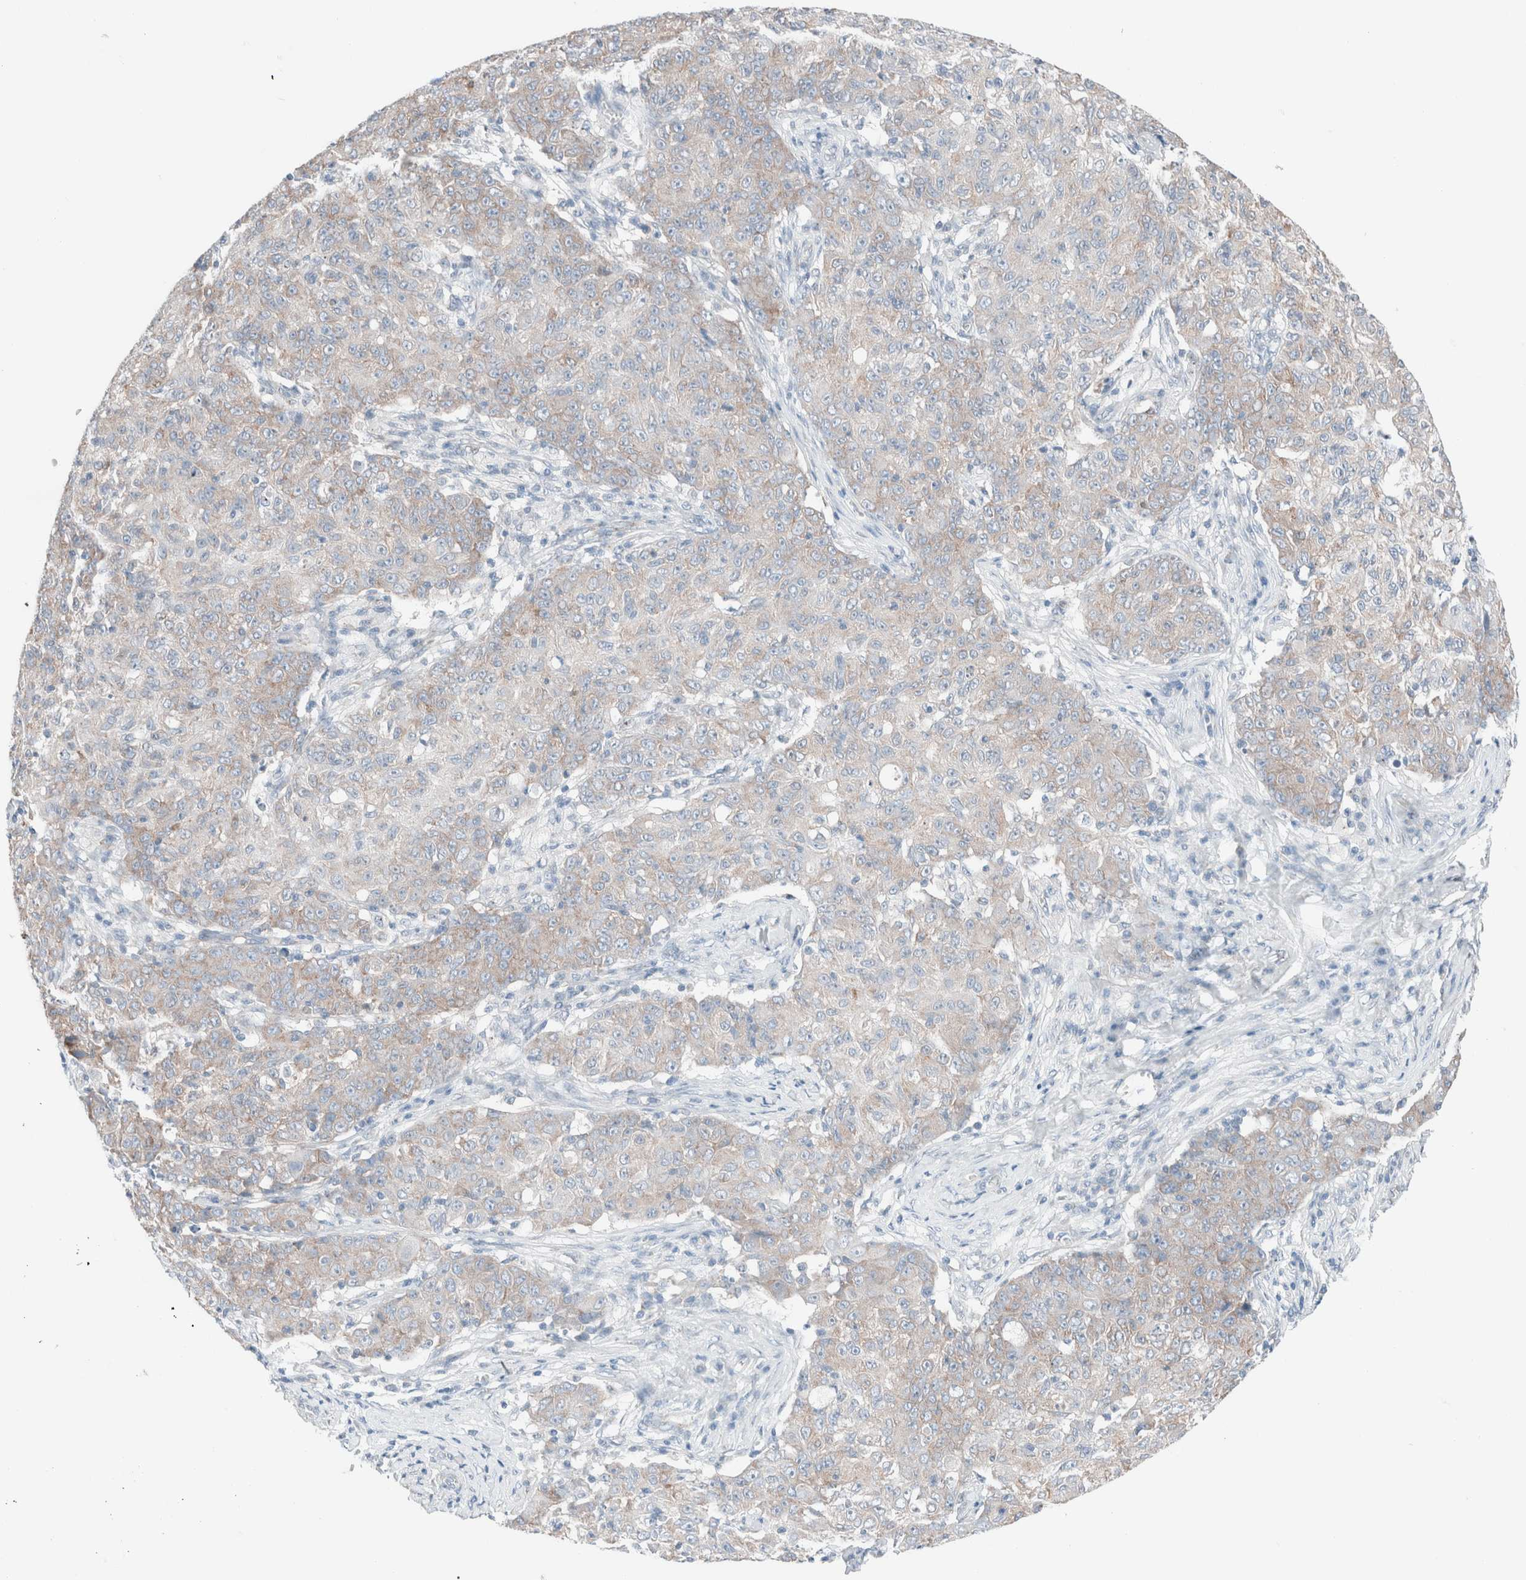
{"staining": {"intensity": "weak", "quantity": ">75%", "location": "cytoplasmic/membranous"}, "tissue": "ovarian cancer", "cell_type": "Tumor cells", "image_type": "cancer", "snomed": [{"axis": "morphology", "description": "Carcinoma, endometroid"}, {"axis": "topography", "description": "Ovary"}], "caption": "About >75% of tumor cells in human ovarian cancer reveal weak cytoplasmic/membranous protein staining as visualized by brown immunohistochemical staining.", "gene": "CASC3", "patient": {"sex": "female", "age": 42}}